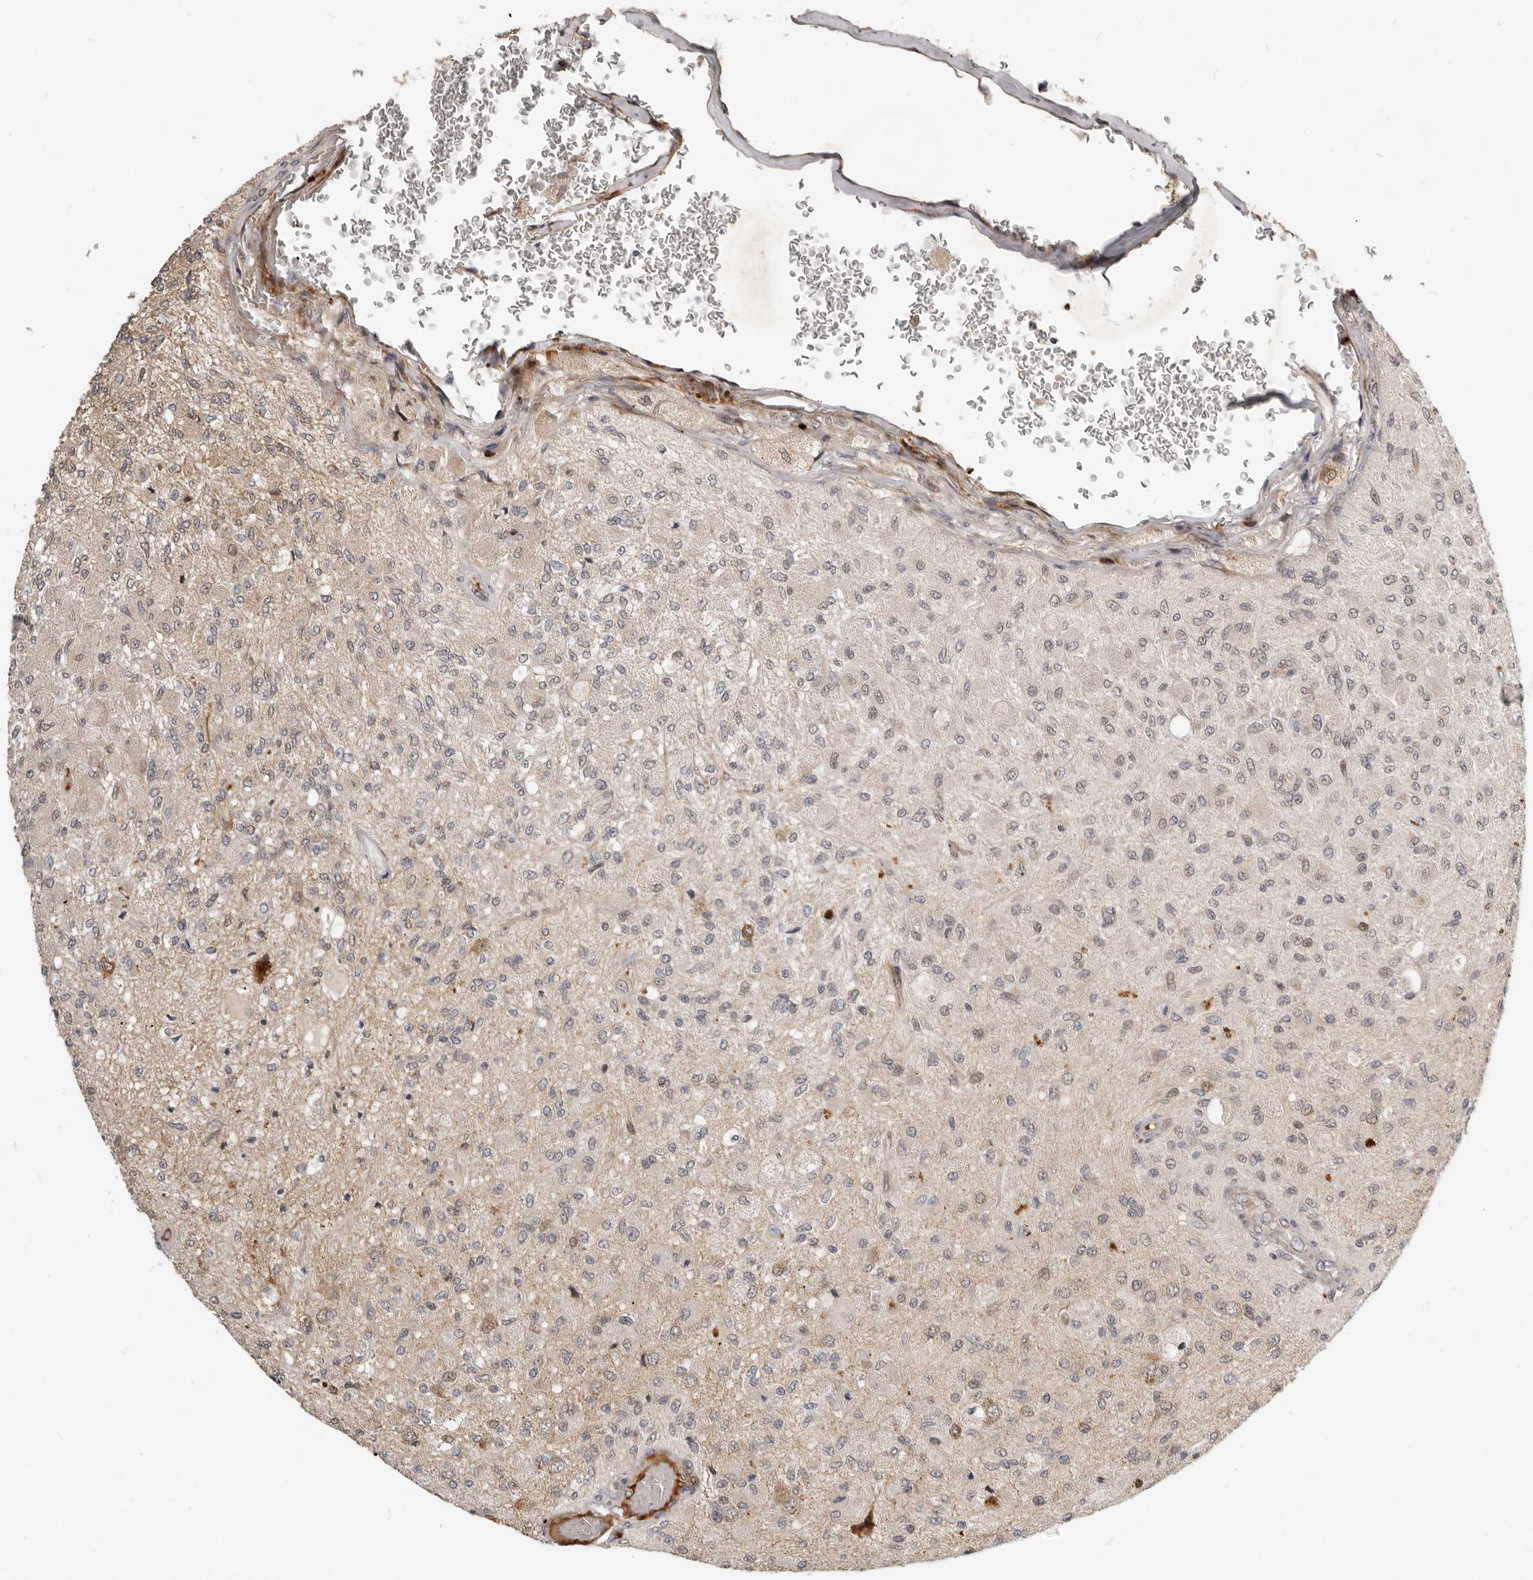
{"staining": {"intensity": "weak", "quantity": "<25%", "location": "cytoplasmic/membranous"}, "tissue": "glioma", "cell_type": "Tumor cells", "image_type": "cancer", "snomed": [{"axis": "morphology", "description": "Normal tissue, NOS"}, {"axis": "morphology", "description": "Glioma, malignant, High grade"}, {"axis": "topography", "description": "Cerebral cortex"}], "caption": "The image shows no significant staining in tumor cells of malignant glioma (high-grade).", "gene": "NPY4R", "patient": {"sex": "male", "age": 77}}